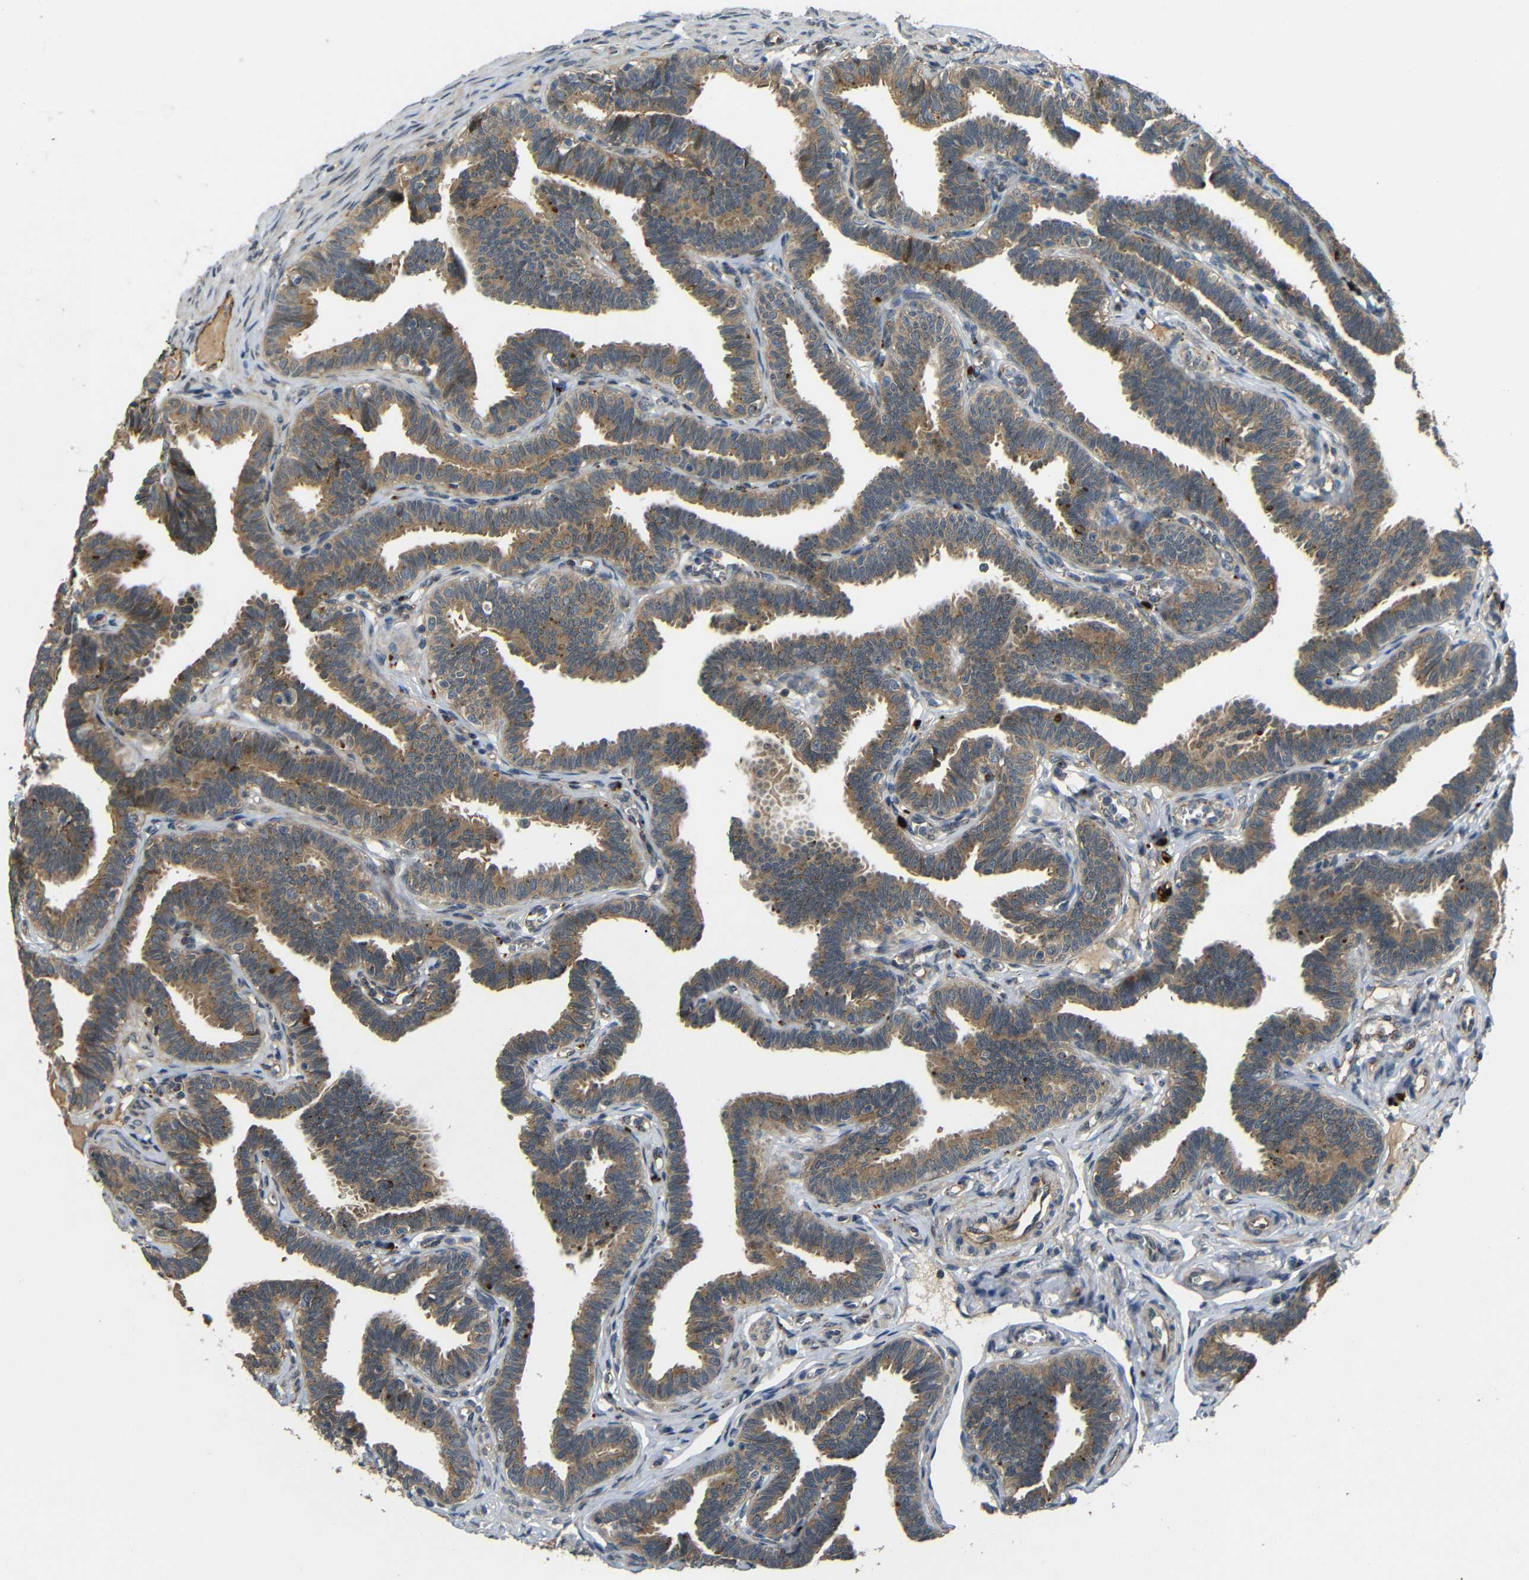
{"staining": {"intensity": "moderate", "quantity": ">75%", "location": "cytoplasmic/membranous"}, "tissue": "fallopian tube", "cell_type": "Glandular cells", "image_type": "normal", "snomed": [{"axis": "morphology", "description": "Normal tissue, NOS"}, {"axis": "topography", "description": "Fallopian tube"}, {"axis": "topography", "description": "Ovary"}], "caption": "Protein analysis of normal fallopian tube reveals moderate cytoplasmic/membranous staining in approximately >75% of glandular cells. The staining is performed using DAB (3,3'-diaminobenzidine) brown chromogen to label protein expression. The nuclei are counter-stained blue using hematoxylin.", "gene": "ATP7A", "patient": {"sex": "female", "age": 23}}